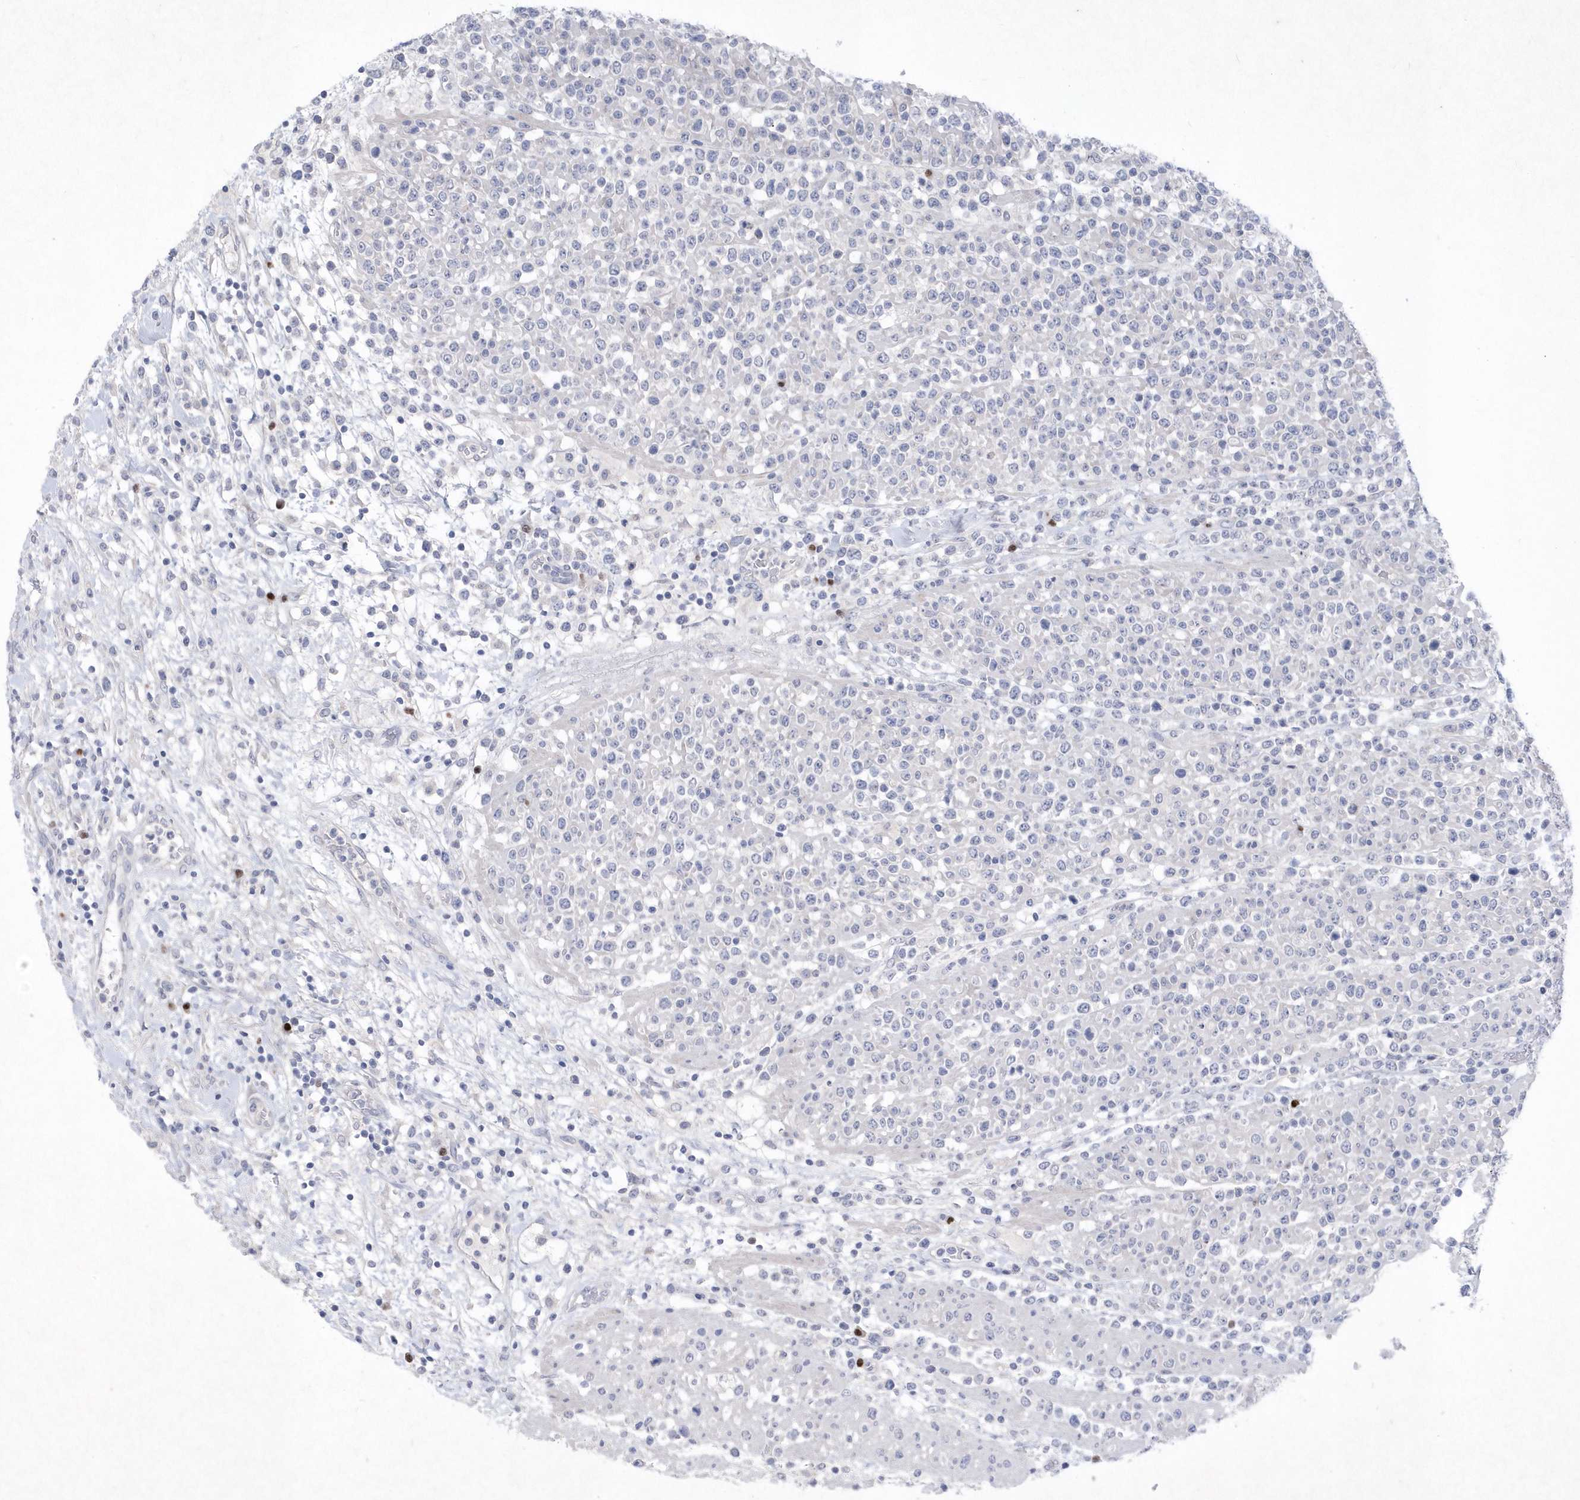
{"staining": {"intensity": "negative", "quantity": "none", "location": "none"}, "tissue": "lymphoma", "cell_type": "Tumor cells", "image_type": "cancer", "snomed": [{"axis": "morphology", "description": "Malignant lymphoma, non-Hodgkin's type, High grade"}, {"axis": "topography", "description": "Colon"}], "caption": "This is an IHC micrograph of lymphoma. There is no positivity in tumor cells.", "gene": "BHLHA15", "patient": {"sex": "female", "age": 53}}